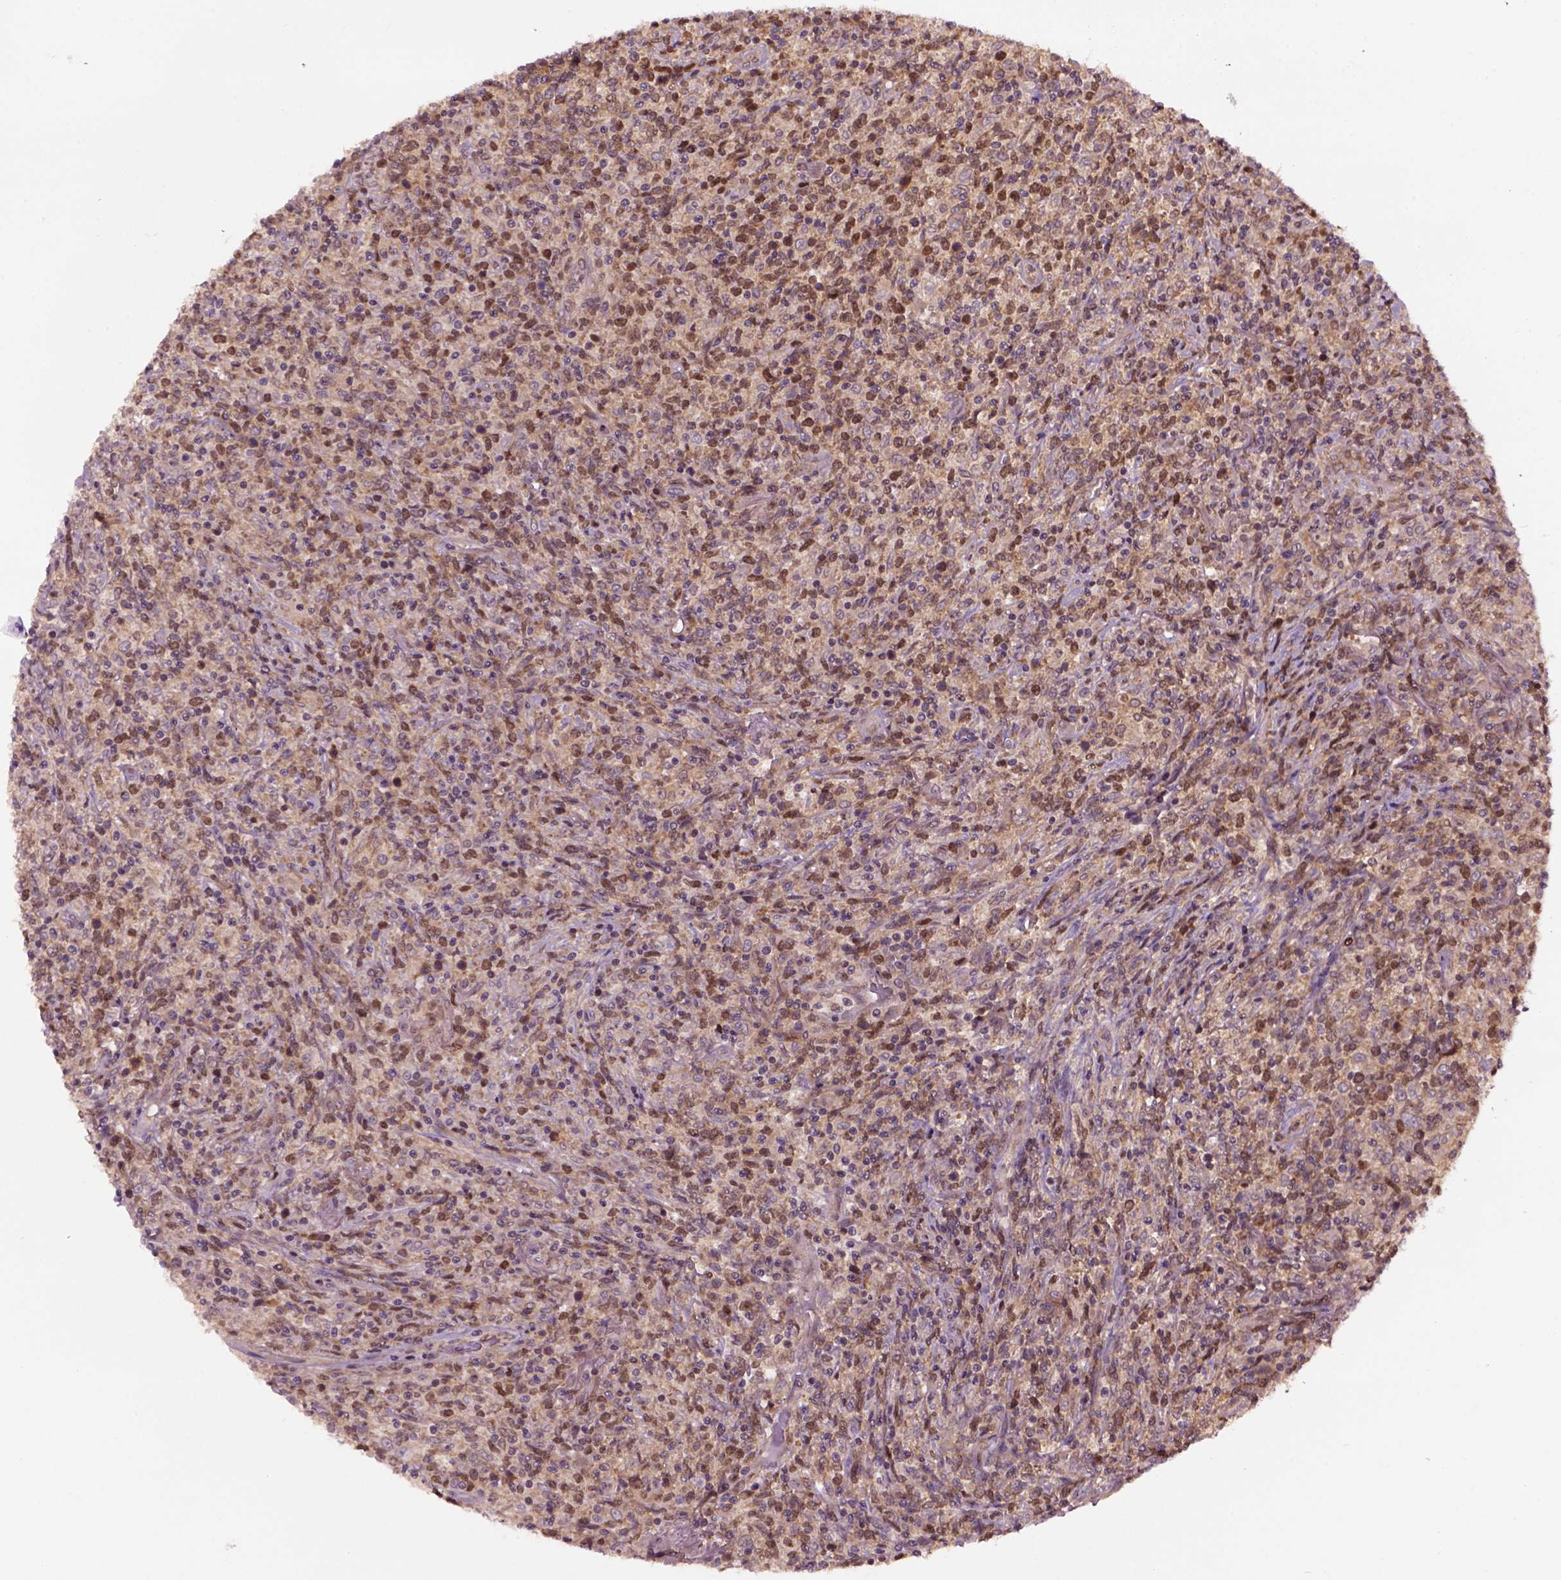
{"staining": {"intensity": "moderate", "quantity": ">75%", "location": "cytoplasmic/membranous,nuclear"}, "tissue": "lymphoma", "cell_type": "Tumor cells", "image_type": "cancer", "snomed": [{"axis": "morphology", "description": "Malignant lymphoma, non-Hodgkin's type, High grade"}, {"axis": "topography", "description": "Lung"}], "caption": "Moderate cytoplasmic/membranous and nuclear positivity for a protein is identified in approximately >75% of tumor cells of high-grade malignant lymphoma, non-Hodgkin's type using immunohistochemistry (IHC).", "gene": "WDR48", "patient": {"sex": "male", "age": 79}}